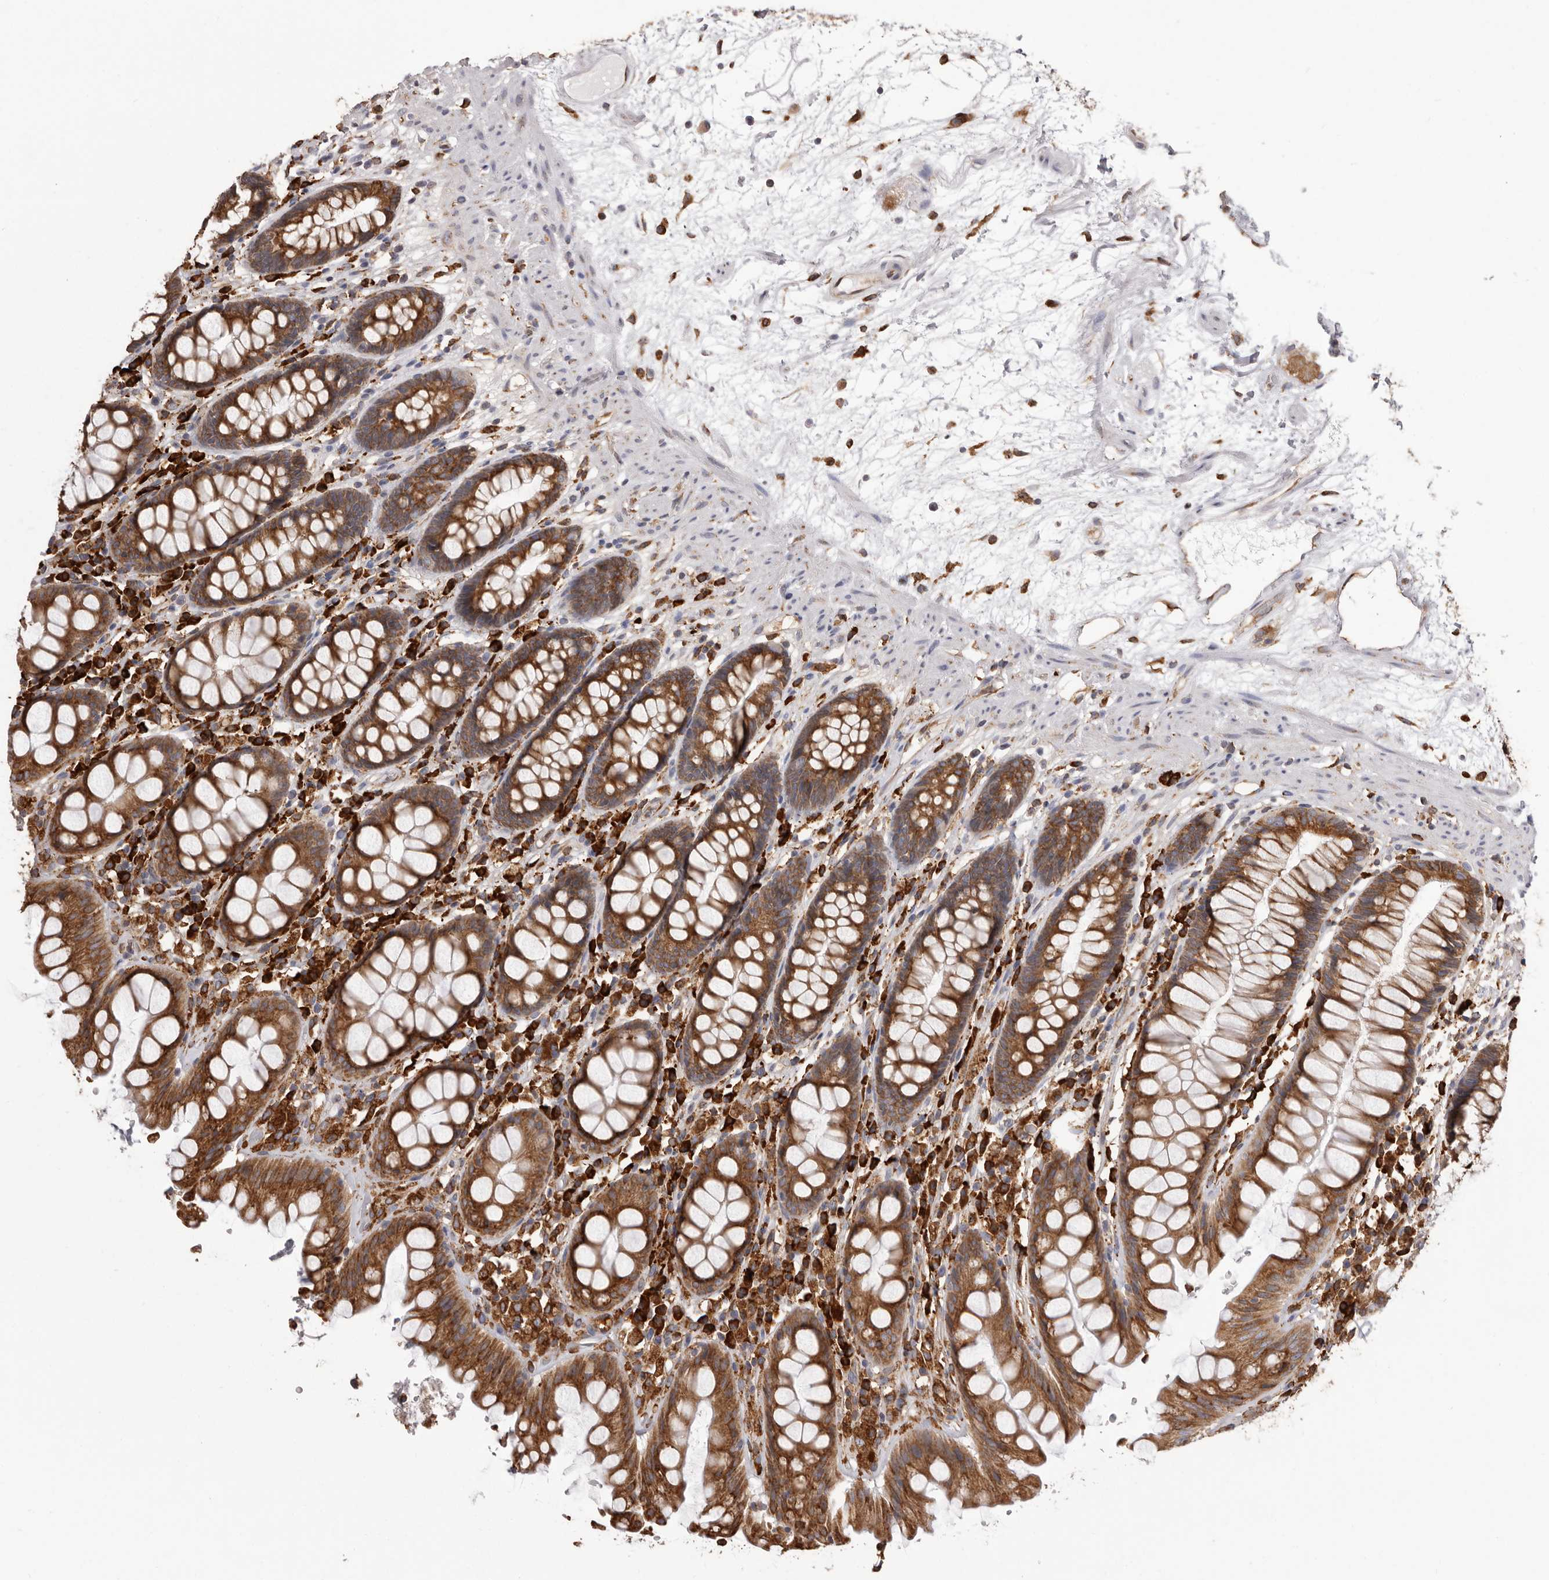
{"staining": {"intensity": "strong", "quantity": ">75%", "location": "cytoplasmic/membranous"}, "tissue": "rectum", "cell_type": "Glandular cells", "image_type": "normal", "snomed": [{"axis": "morphology", "description": "Normal tissue, NOS"}, {"axis": "topography", "description": "Rectum"}], "caption": "Protein staining shows strong cytoplasmic/membranous expression in about >75% of glandular cells in normal rectum.", "gene": "QRSL1", "patient": {"sex": "male", "age": 64}}